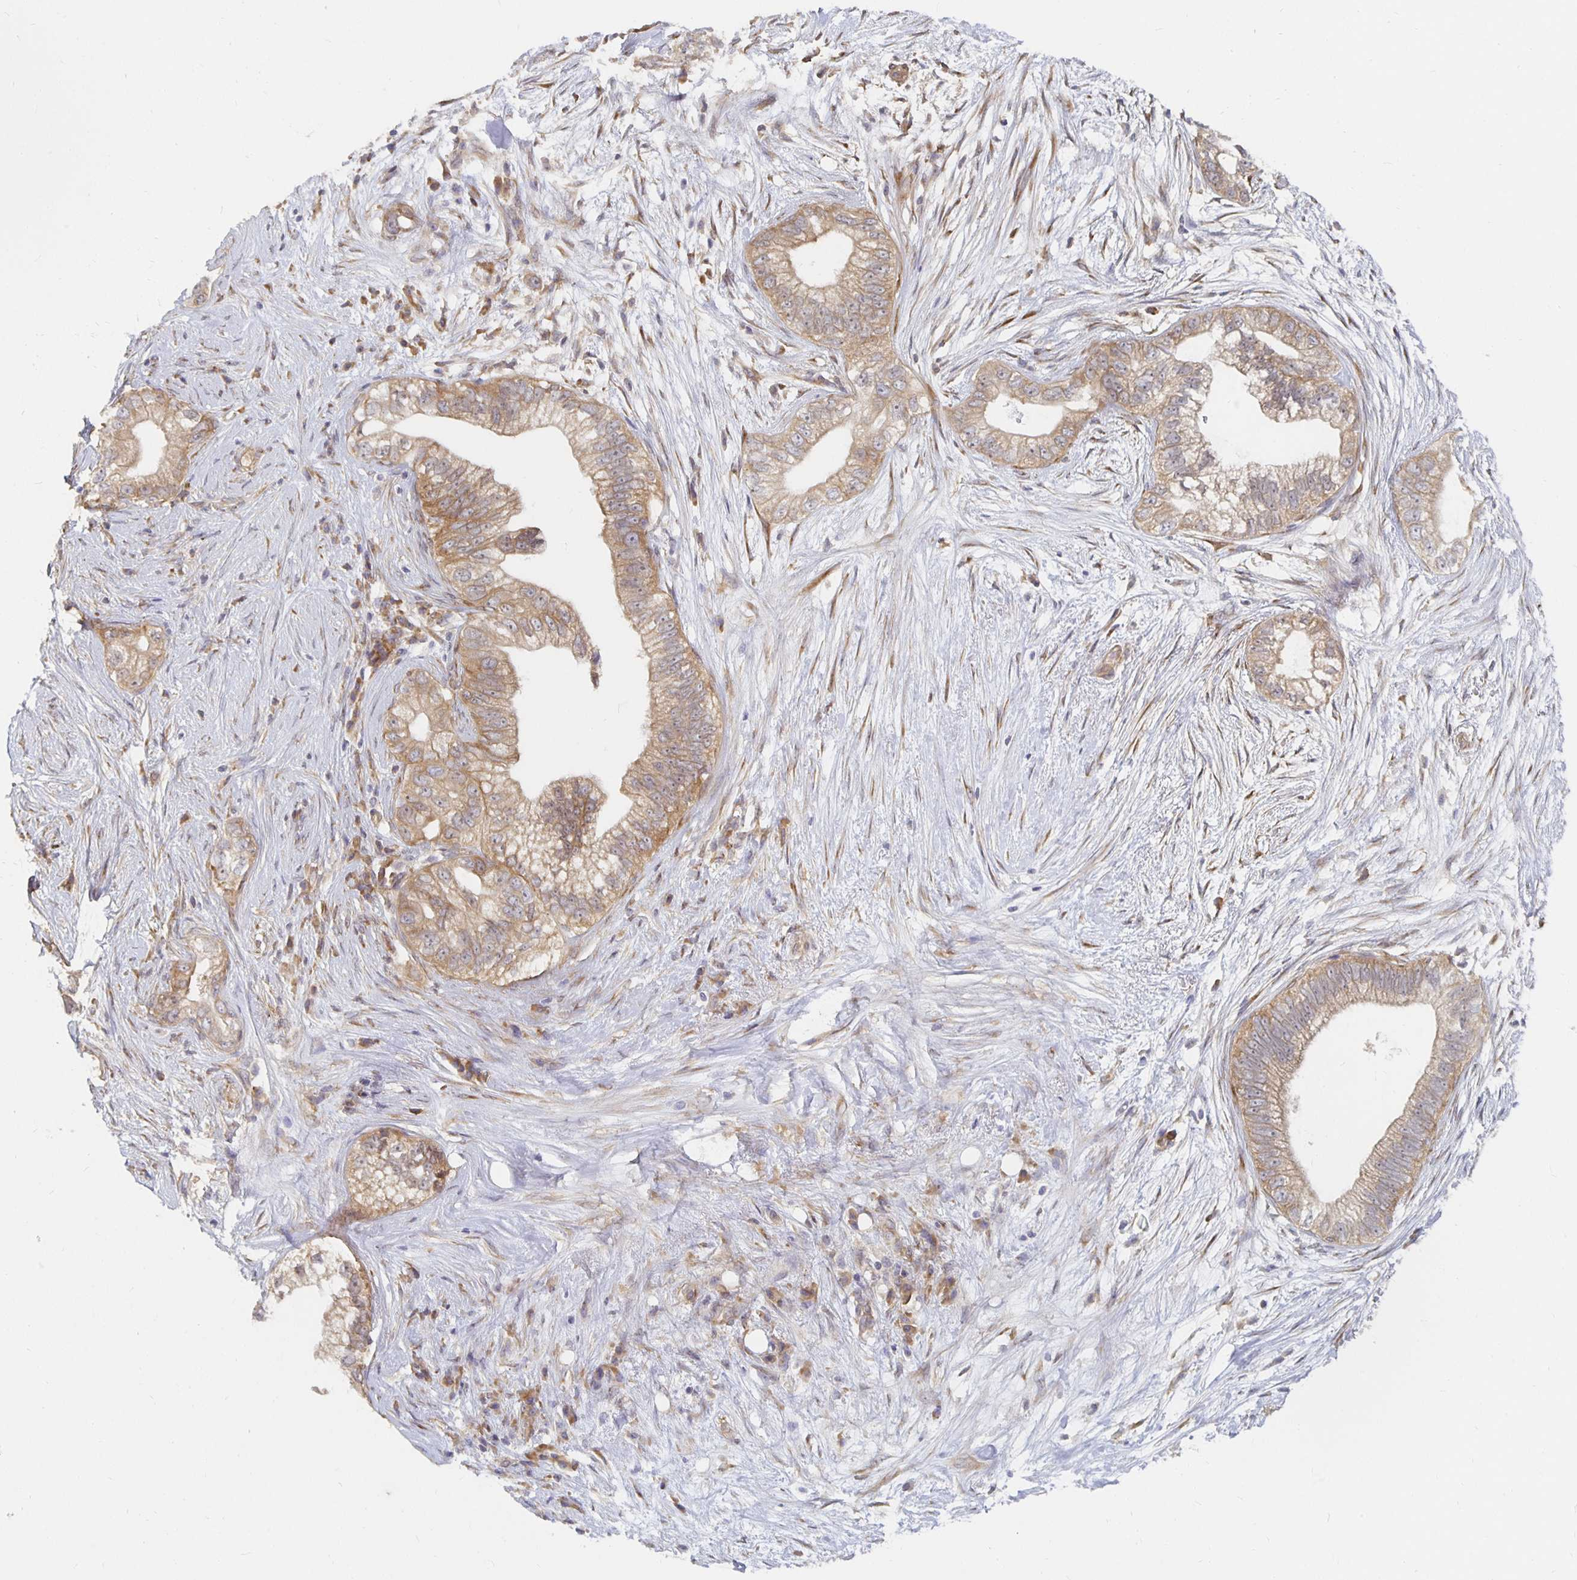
{"staining": {"intensity": "moderate", "quantity": ">75%", "location": "cytoplasmic/membranous"}, "tissue": "pancreatic cancer", "cell_type": "Tumor cells", "image_type": "cancer", "snomed": [{"axis": "morphology", "description": "Adenocarcinoma, NOS"}, {"axis": "topography", "description": "Pancreas"}], "caption": "A photomicrograph of pancreatic adenocarcinoma stained for a protein shows moderate cytoplasmic/membranous brown staining in tumor cells.", "gene": "PDAP1", "patient": {"sex": "male", "age": 70}}